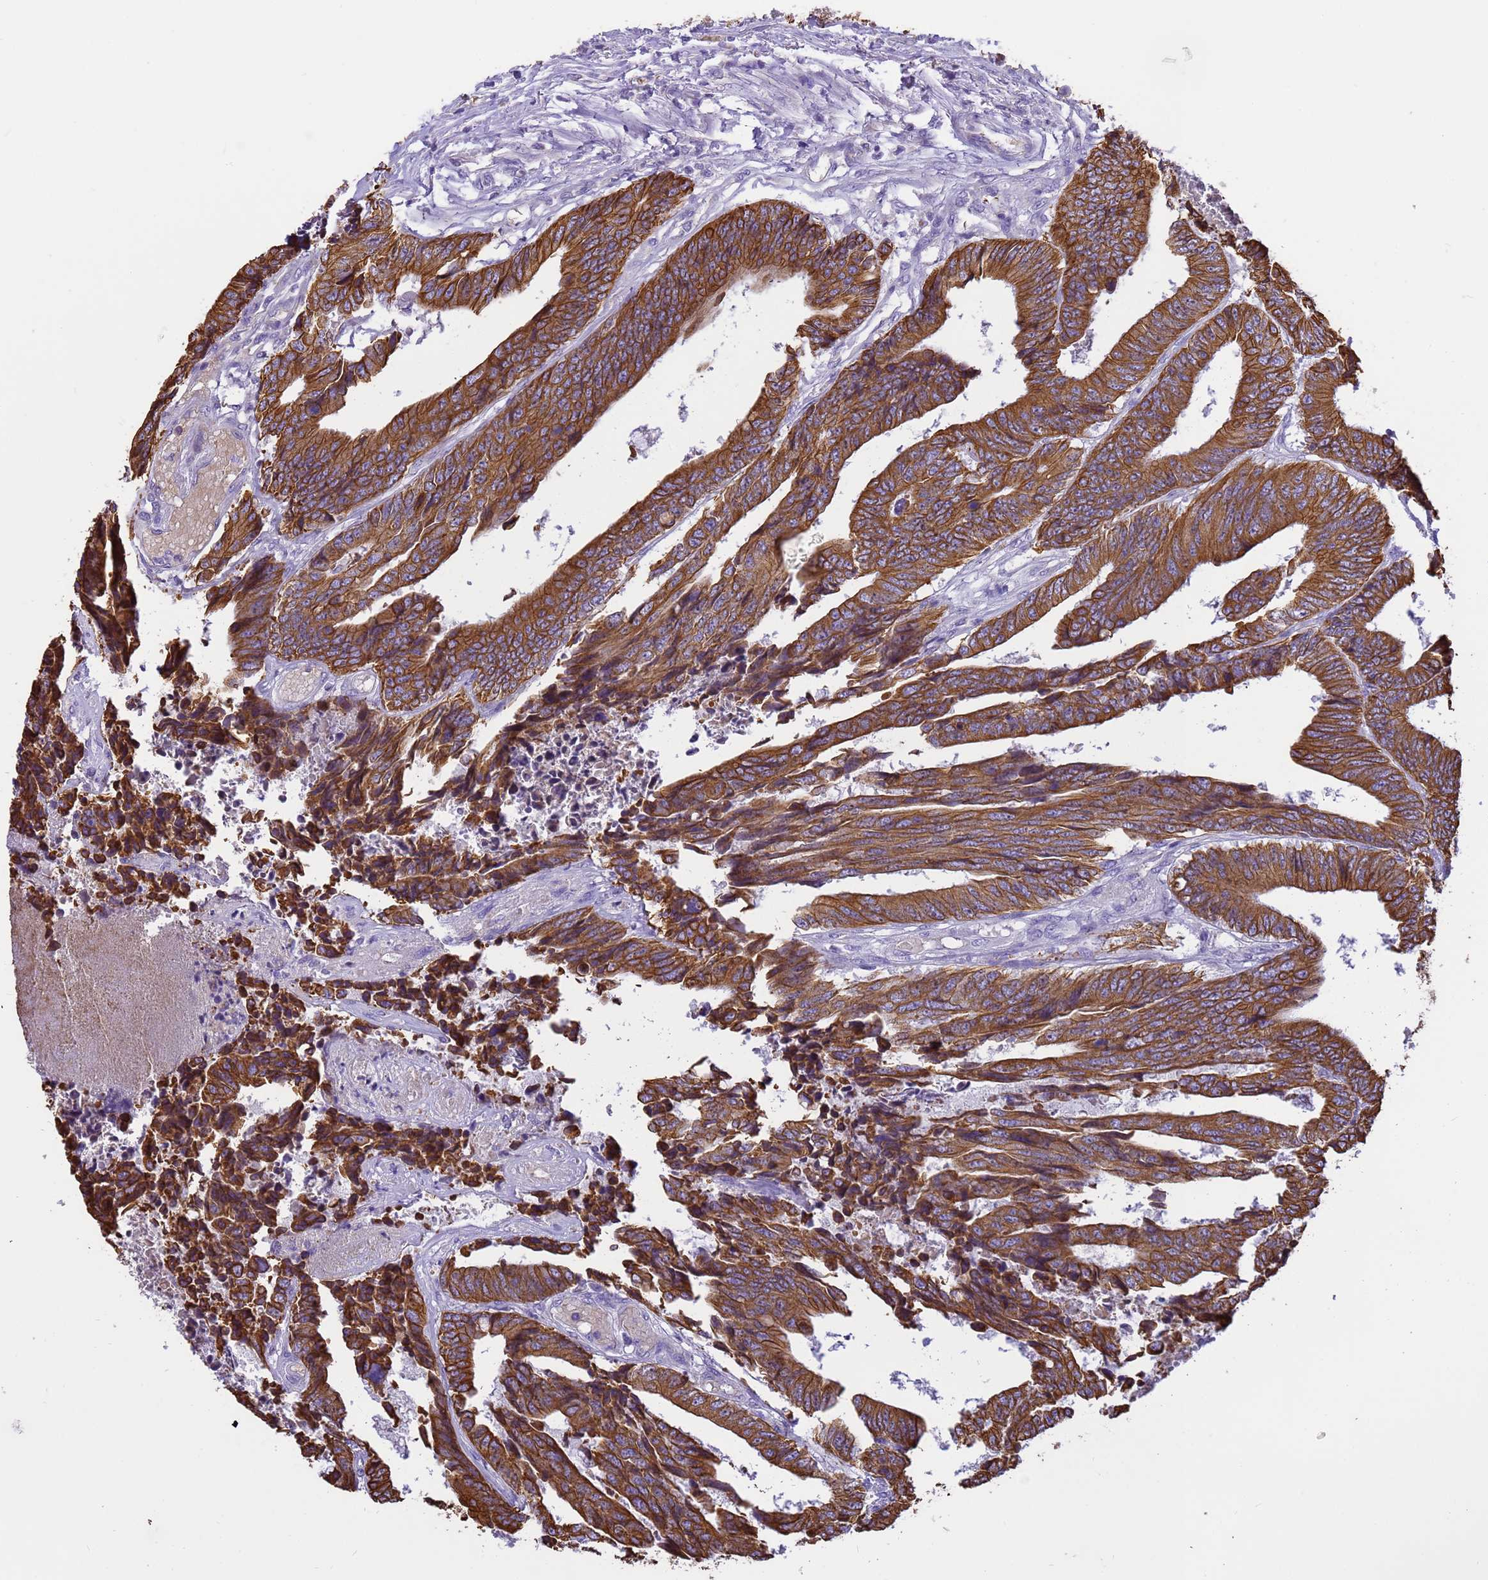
{"staining": {"intensity": "strong", "quantity": ">75%", "location": "cytoplasmic/membranous"}, "tissue": "colorectal cancer", "cell_type": "Tumor cells", "image_type": "cancer", "snomed": [{"axis": "morphology", "description": "Adenocarcinoma, NOS"}, {"axis": "topography", "description": "Rectum"}], "caption": "DAB (3,3'-diaminobenzidine) immunohistochemical staining of human colorectal cancer demonstrates strong cytoplasmic/membranous protein staining in about >75% of tumor cells. Immunohistochemistry stains the protein in brown and the nuclei are stained blue.", "gene": "PIEZO2", "patient": {"sex": "male", "age": 84}}